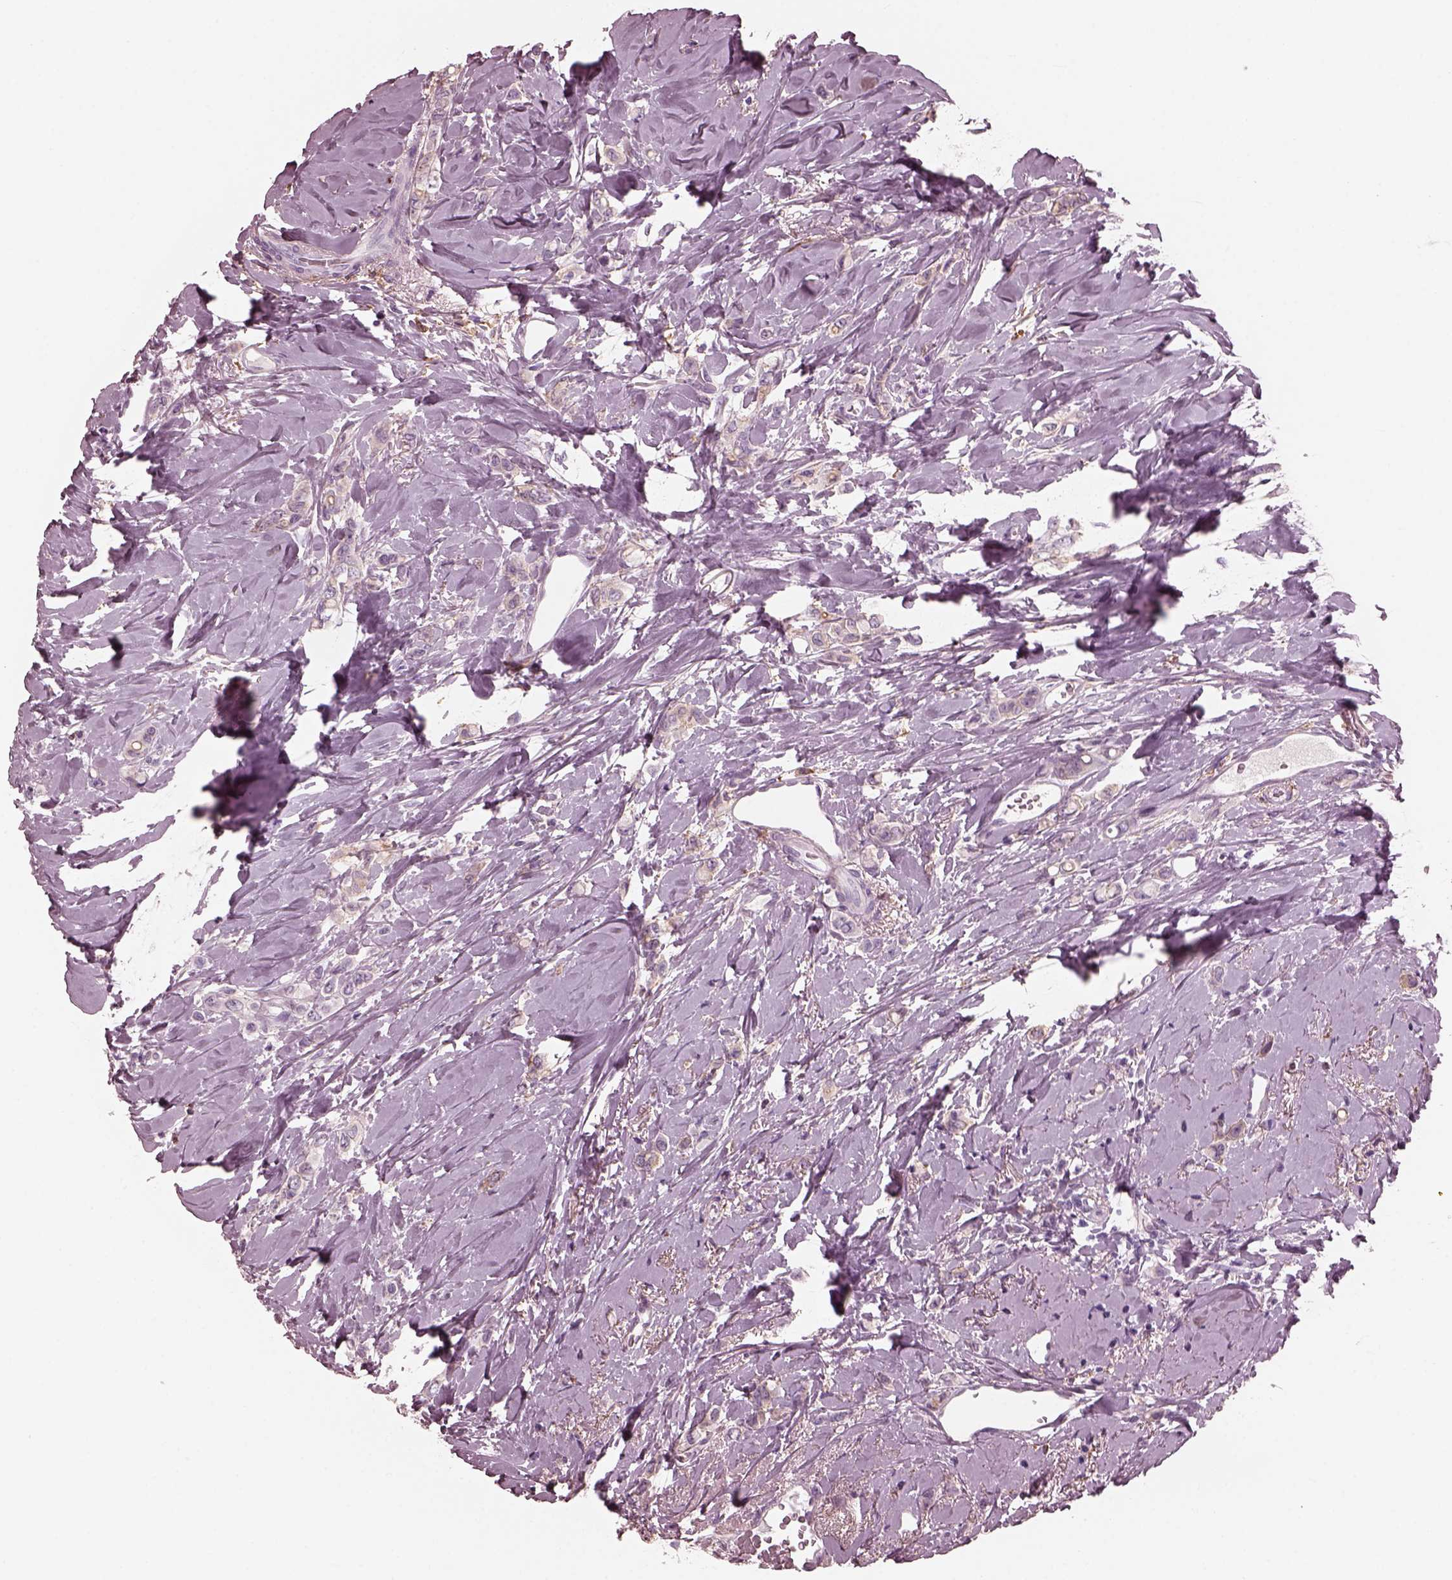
{"staining": {"intensity": "negative", "quantity": "none", "location": "none"}, "tissue": "breast cancer", "cell_type": "Tumor cells", "image_type": "cancer", "snomed": [{"axis": "morphology", "description": "Lobular carcinoma"}, {"axis": "topography", "description": "Breast"}], "caption": "Immunohistochemistry (IHC) of human breast cancer exhibits no staining in tumor cells. (Immunohistochemistry (IHC), brightfield microscopy, high magnification).", "gene": "CGA", "patient": {"sex": "female", "age": 66}}